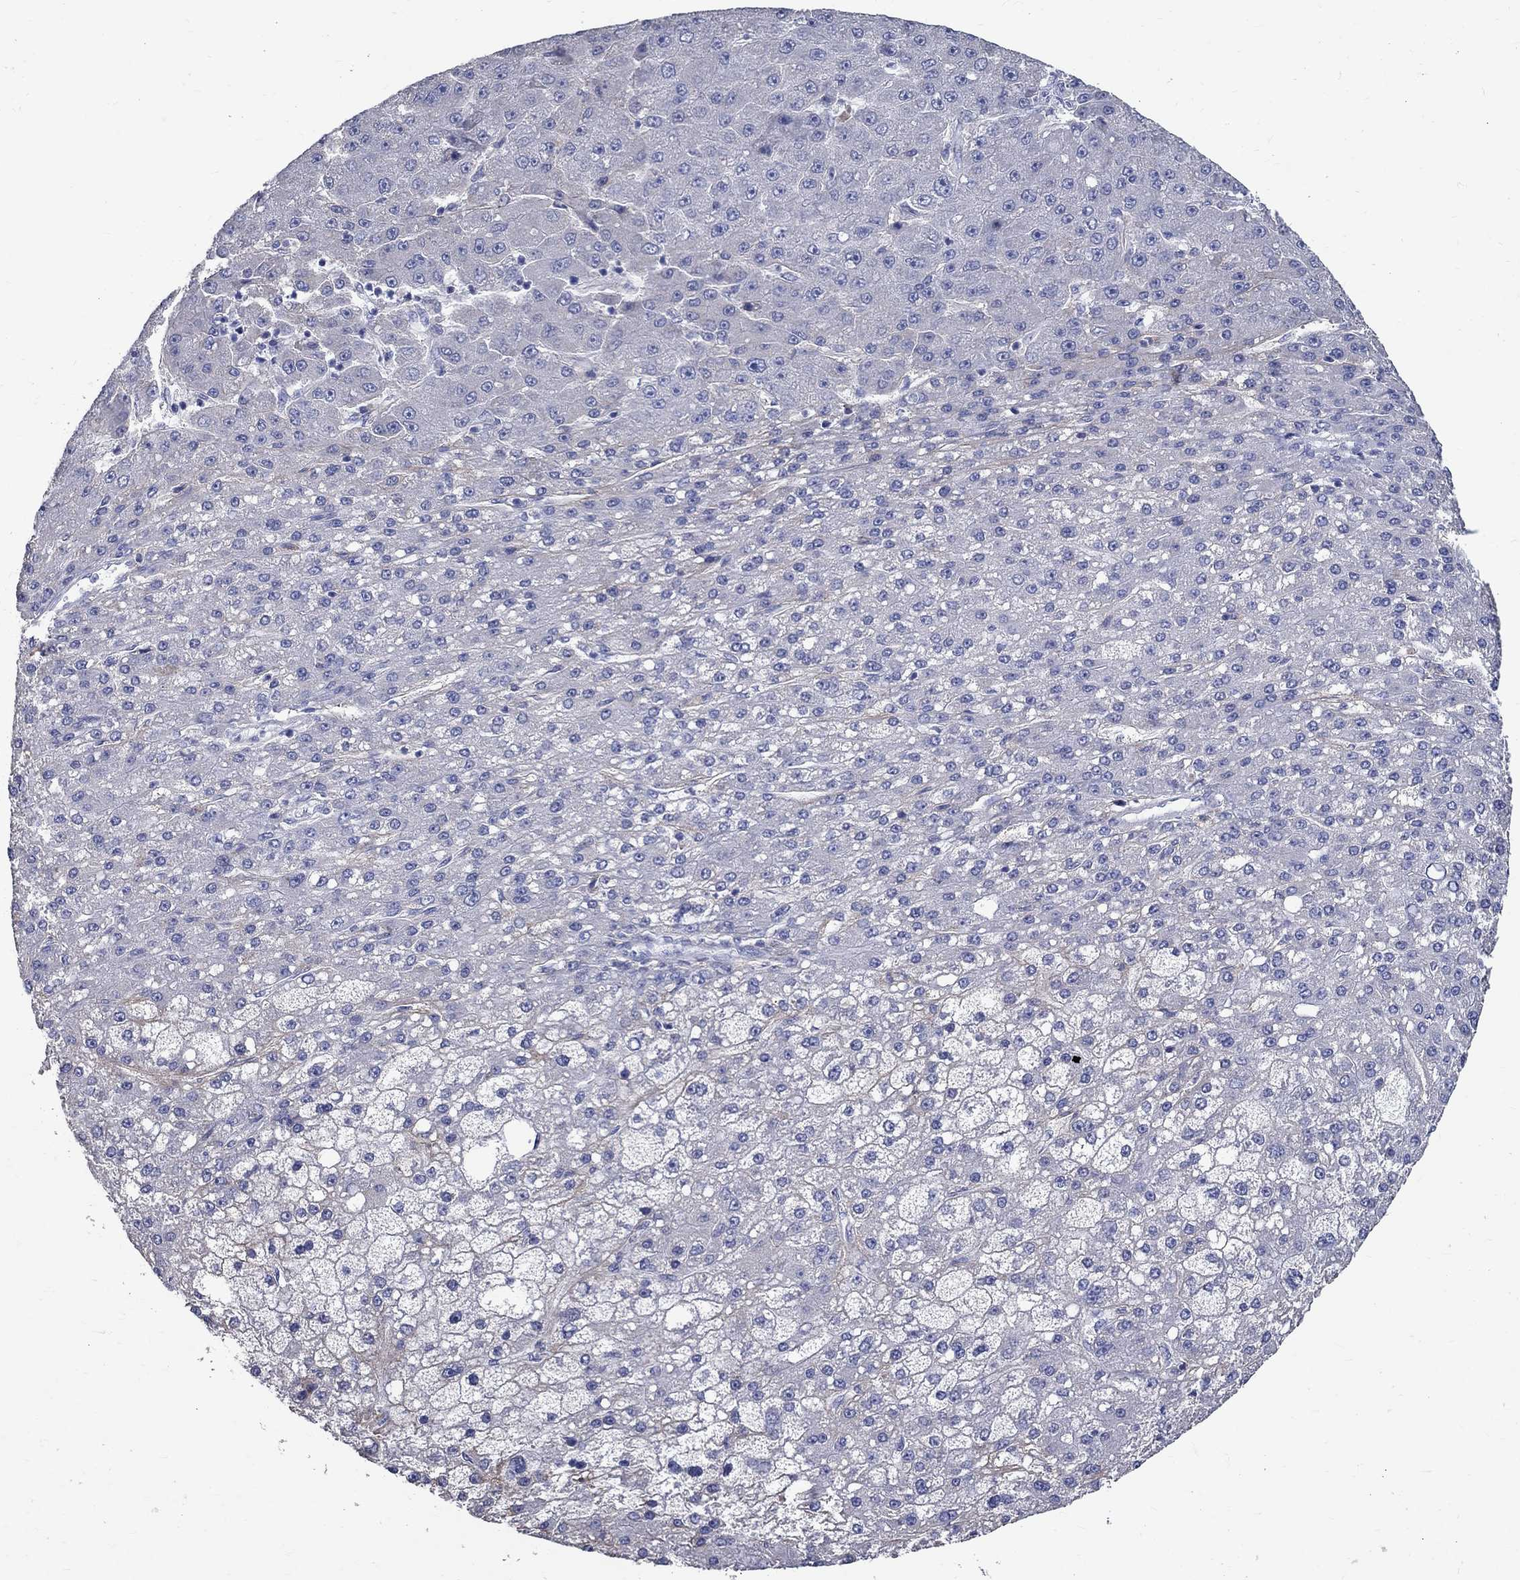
{"staining": {"intensity": "negative", "quantity": "none", "location": "none"}, "tissue": "liver cancer", "cell_type": "Tumor cells", "image_type": "cancer", "snomed": [{"axis": "morphology", "description": "Carcinoma, Hepatocellular, NOS"}, {"axis": "topography", "description": "Liver"}], "caption": "Immunohistochemistry (IHC) image of neoplastic tissue: hepatocellular carcinoma (liver) stained with DAB exhibits no significant protein positivity in tumor cells.", "gene": "ANXA10", "patient": {"sex": "male", "age": 67}}